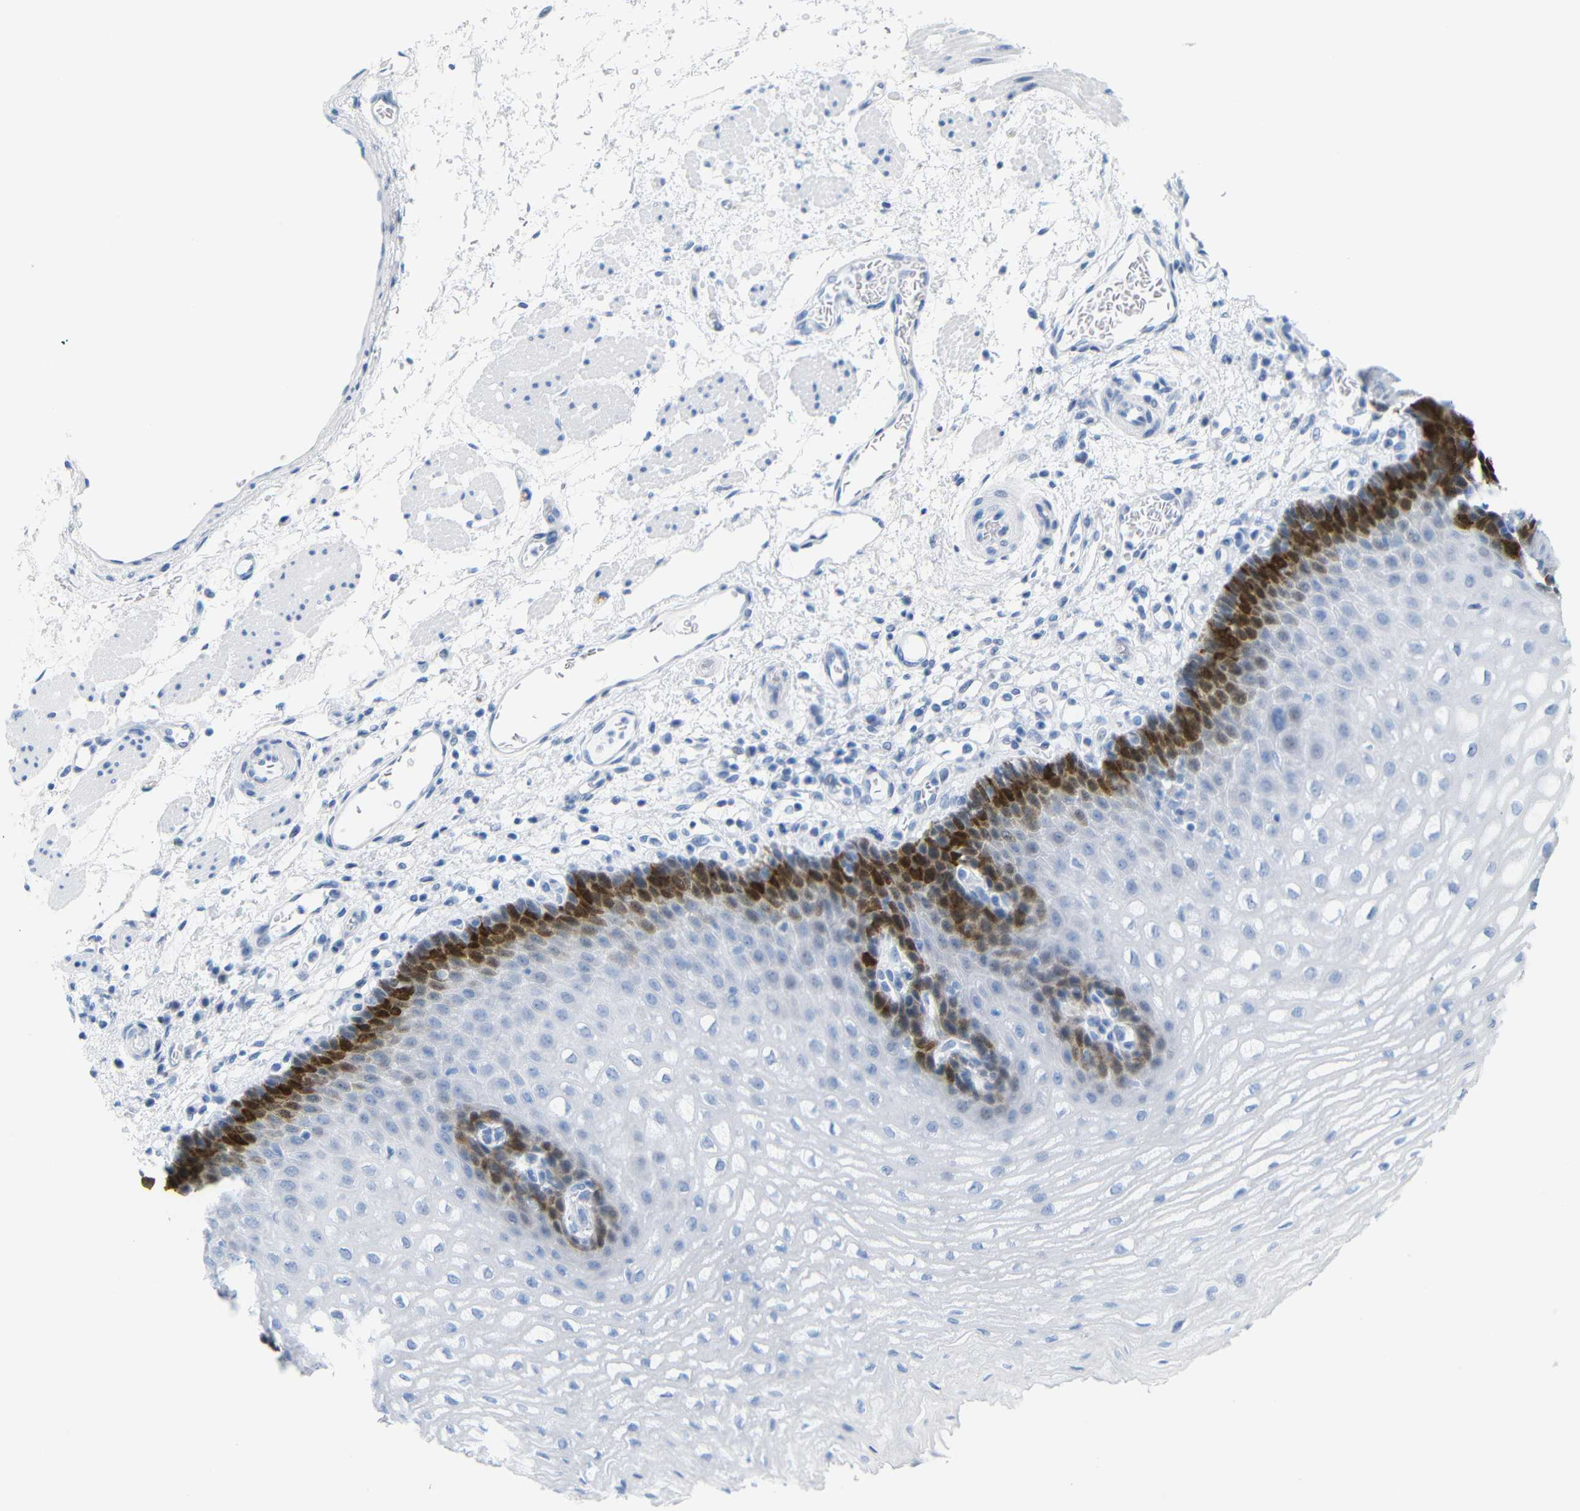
{"staining": {"intensity": "strong", "quantity": "<25%", "location": "cytoplasmic/membranous,nuclear"}, "tissue": "esophagus", "cell_type": "Squamous epithelial cells", "image_type": "normal", "snomed": [{"axis": "morphology", "description": "Normal tissue, NOS"}, {"axis": "topography", "description": "Esophagus"}], "caption": "Human esophagus stained for a protein (brown) shows strong cytoplasmic/membranous,nuclear positive expression in about <25% of squamous epithelial cells.", "gene": "MT1A", "patient": {"sex": "male", "age": 54}}